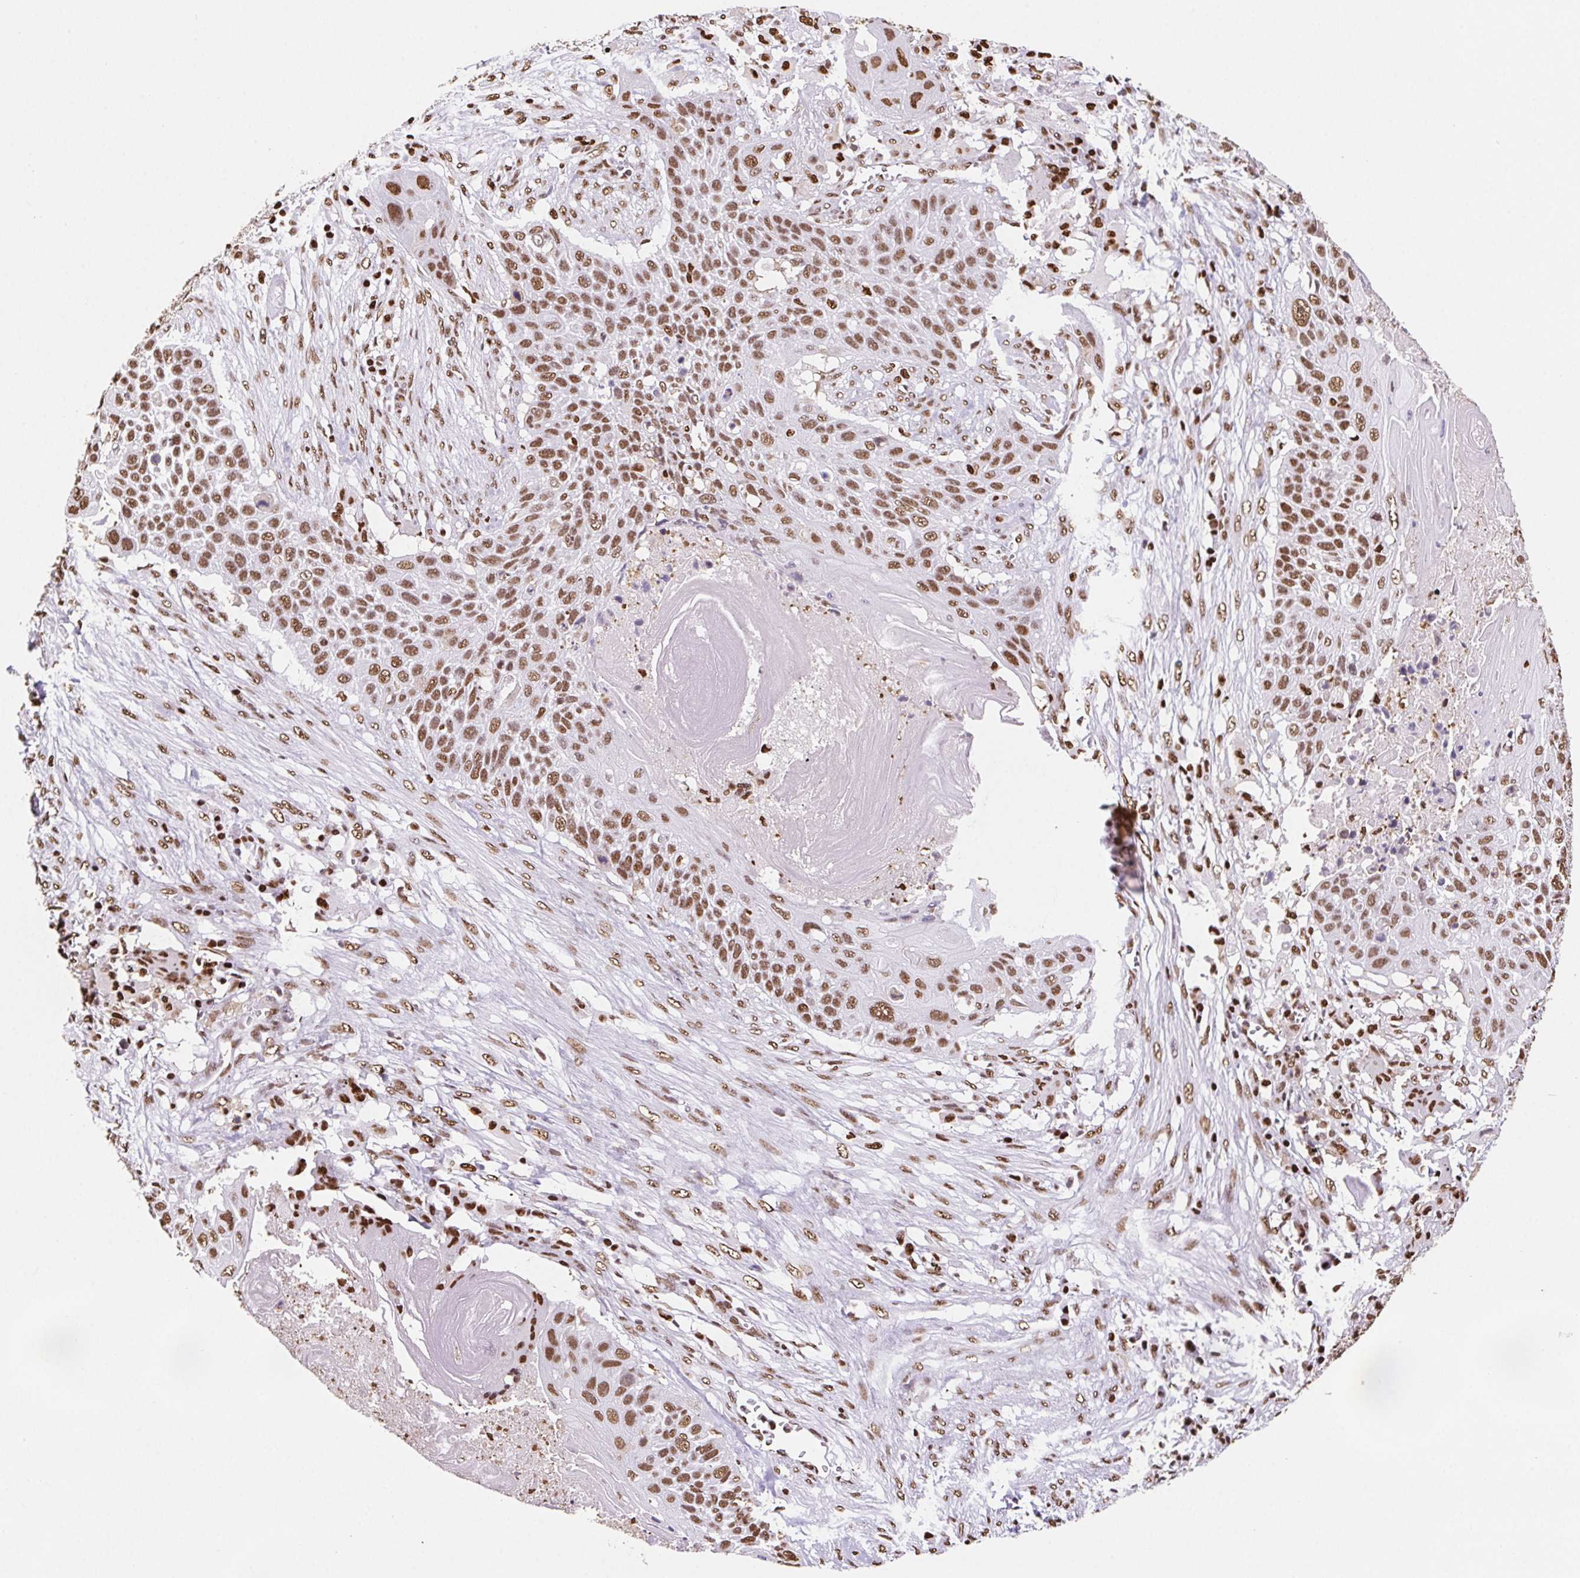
{"staining": {"intensity": "moderate", "quantity": ">75%", "location": "nuclear"}, "tissue": "lung cancer", "cell_type": "Tumor cells", "image_type": "cancer", "snomed": [{"axis": "morphology", "description": "Squamous cell carcinoma, NOS"}, {"axis": "topography", "description": "Lung"}], "caption": "There is medium levels of moderate nuclear positivity in tumor cells of lung cancer (squamous cell carcinoma), as demonstrated by immunohistochemical staining (brown color).", "gene": "SET", "patient": {"sex": "male", "age": 78}}